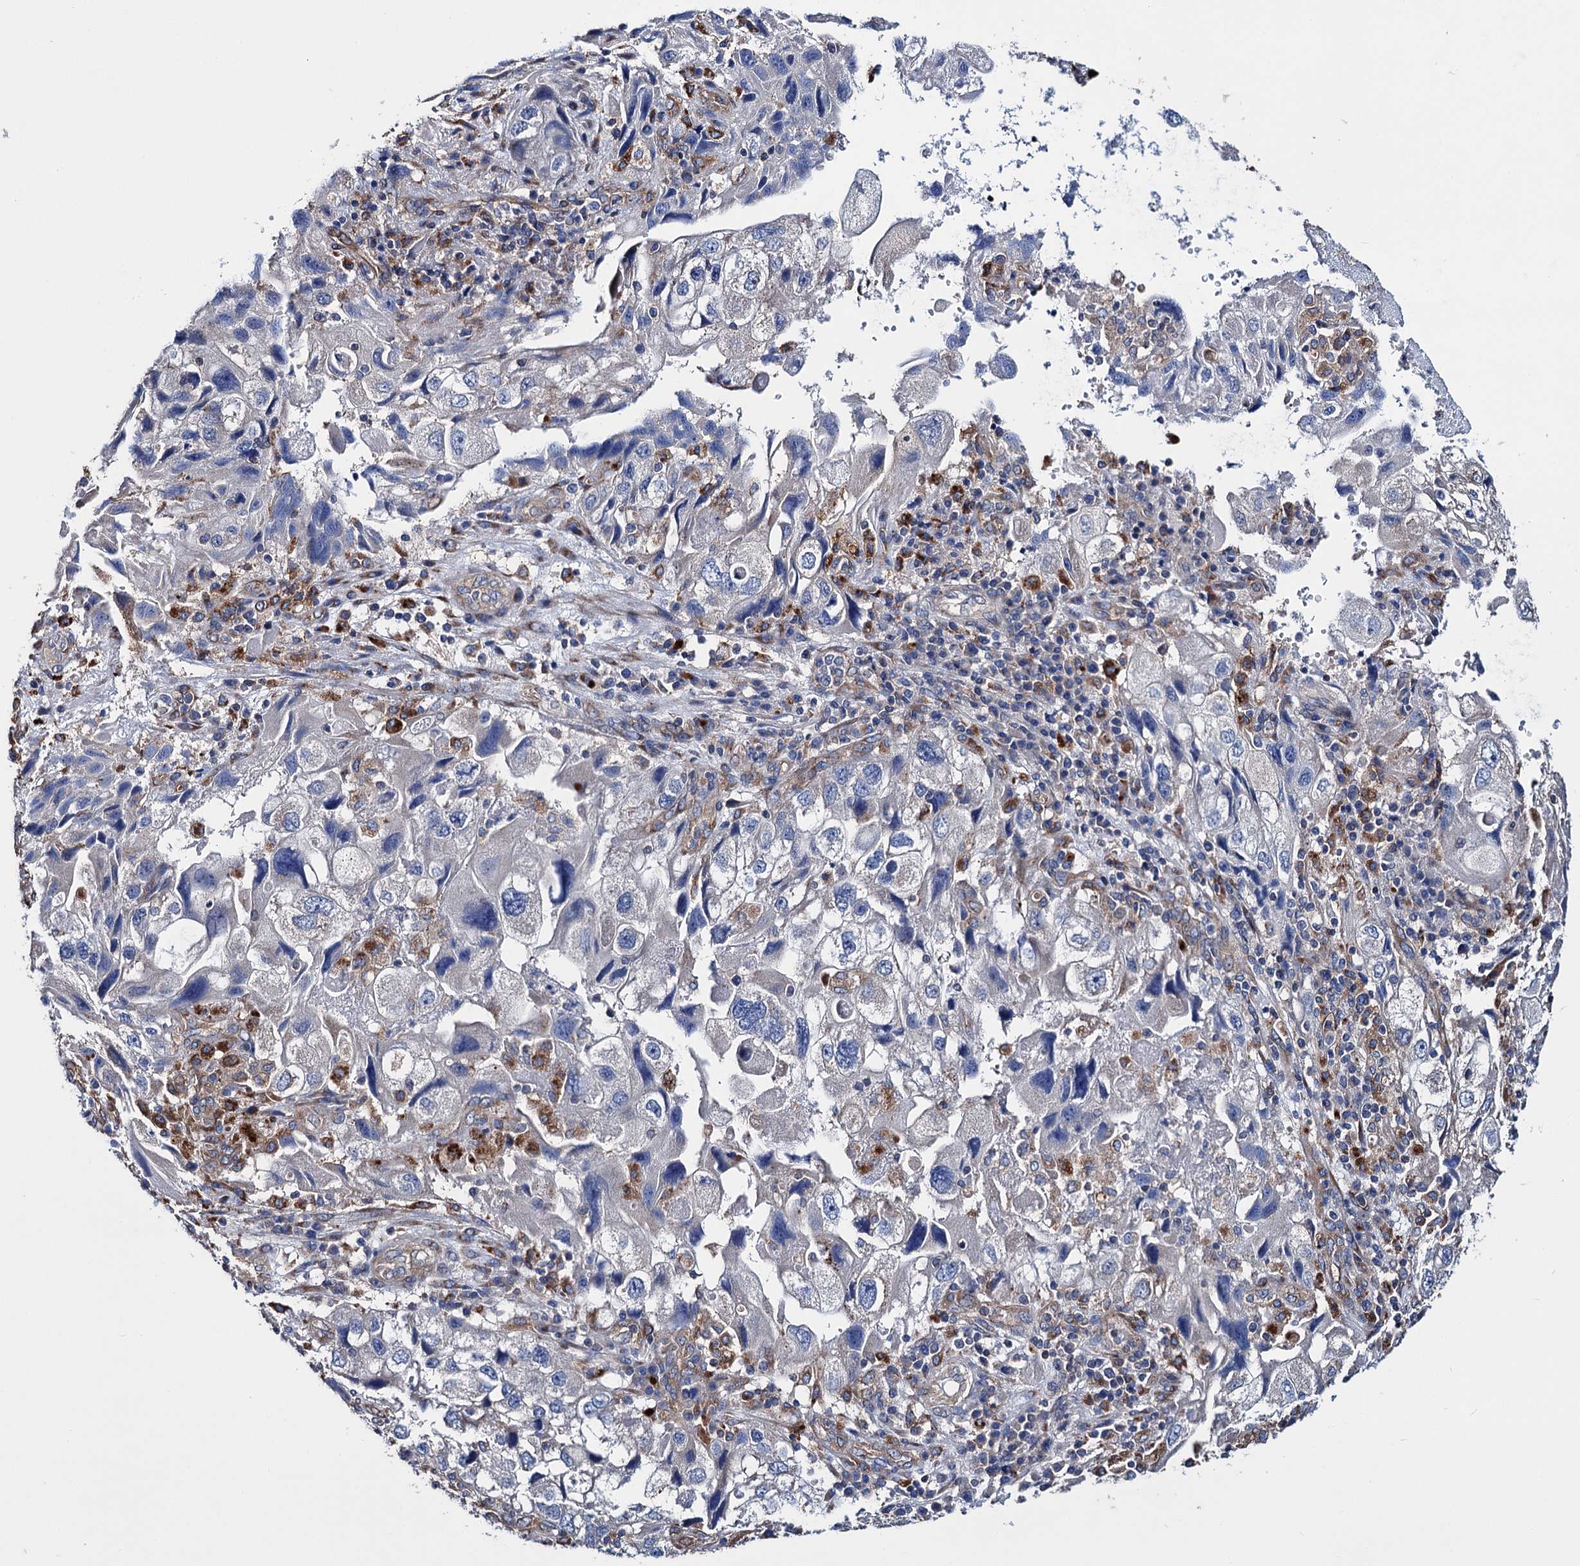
{"staining": {"intensity": "moderate", "quantity": "<25%", "location": "cytoplasmic/membranous"}, "tissue": "endometrial cancer", "cell_type": "Tumor cells", "image_type": "cancer", "snomed": [{"axis": "morphology", "description": "Adenocarcinoma, NOS"}, {"axis": "topography", "description": "Endometrium"}], "caption": "There is low levels of moderate cytoplasmic/membranous staining in tumor cells of adenocarcinoma (endometrial), as demonstrated by immunohistochemical staining (brown color).", "gene": "SCPEP1", "patient": {"sex": "female", "age": 49}}